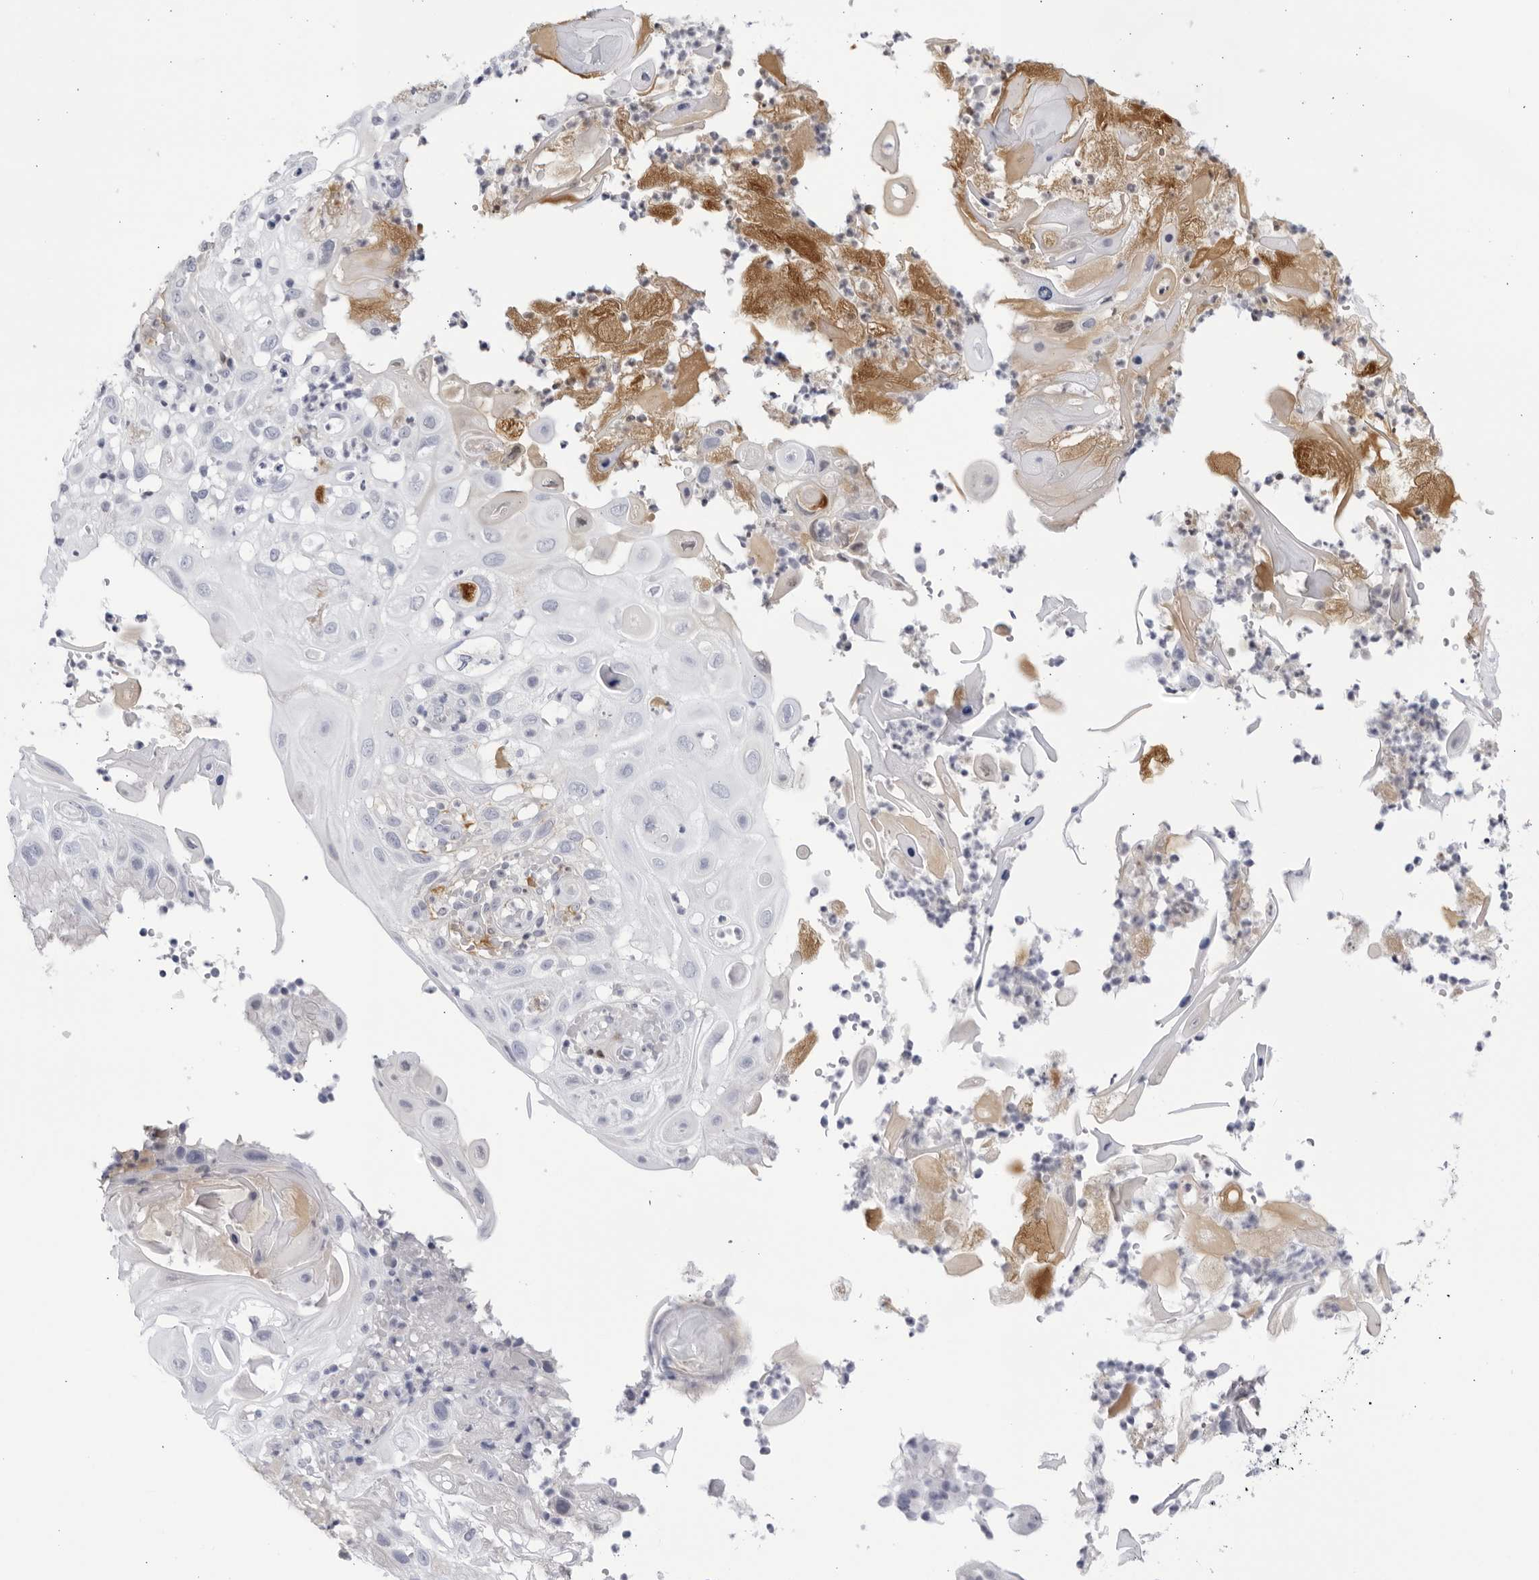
{"staining": {"intensity": "negative", "quantity": "none", "location": "none"}, "tissue": "skin cancer", "cell_type": "Tumor cells", "image_type": "cancer", "snomed": [{"axis": "morphology", "description": "Normal tissue, NOS"}, {"axis": "morphology", "description": "Squamous cell carcinoma, NOS"}, {"axis": "topography", "description": "Skin"}], "caption": "Tumor cells are negative for brown protein staining in skin squamous cell carcinoma.", "gene": "CNBD1", "patient": {"sex": "female", "age": 96}}